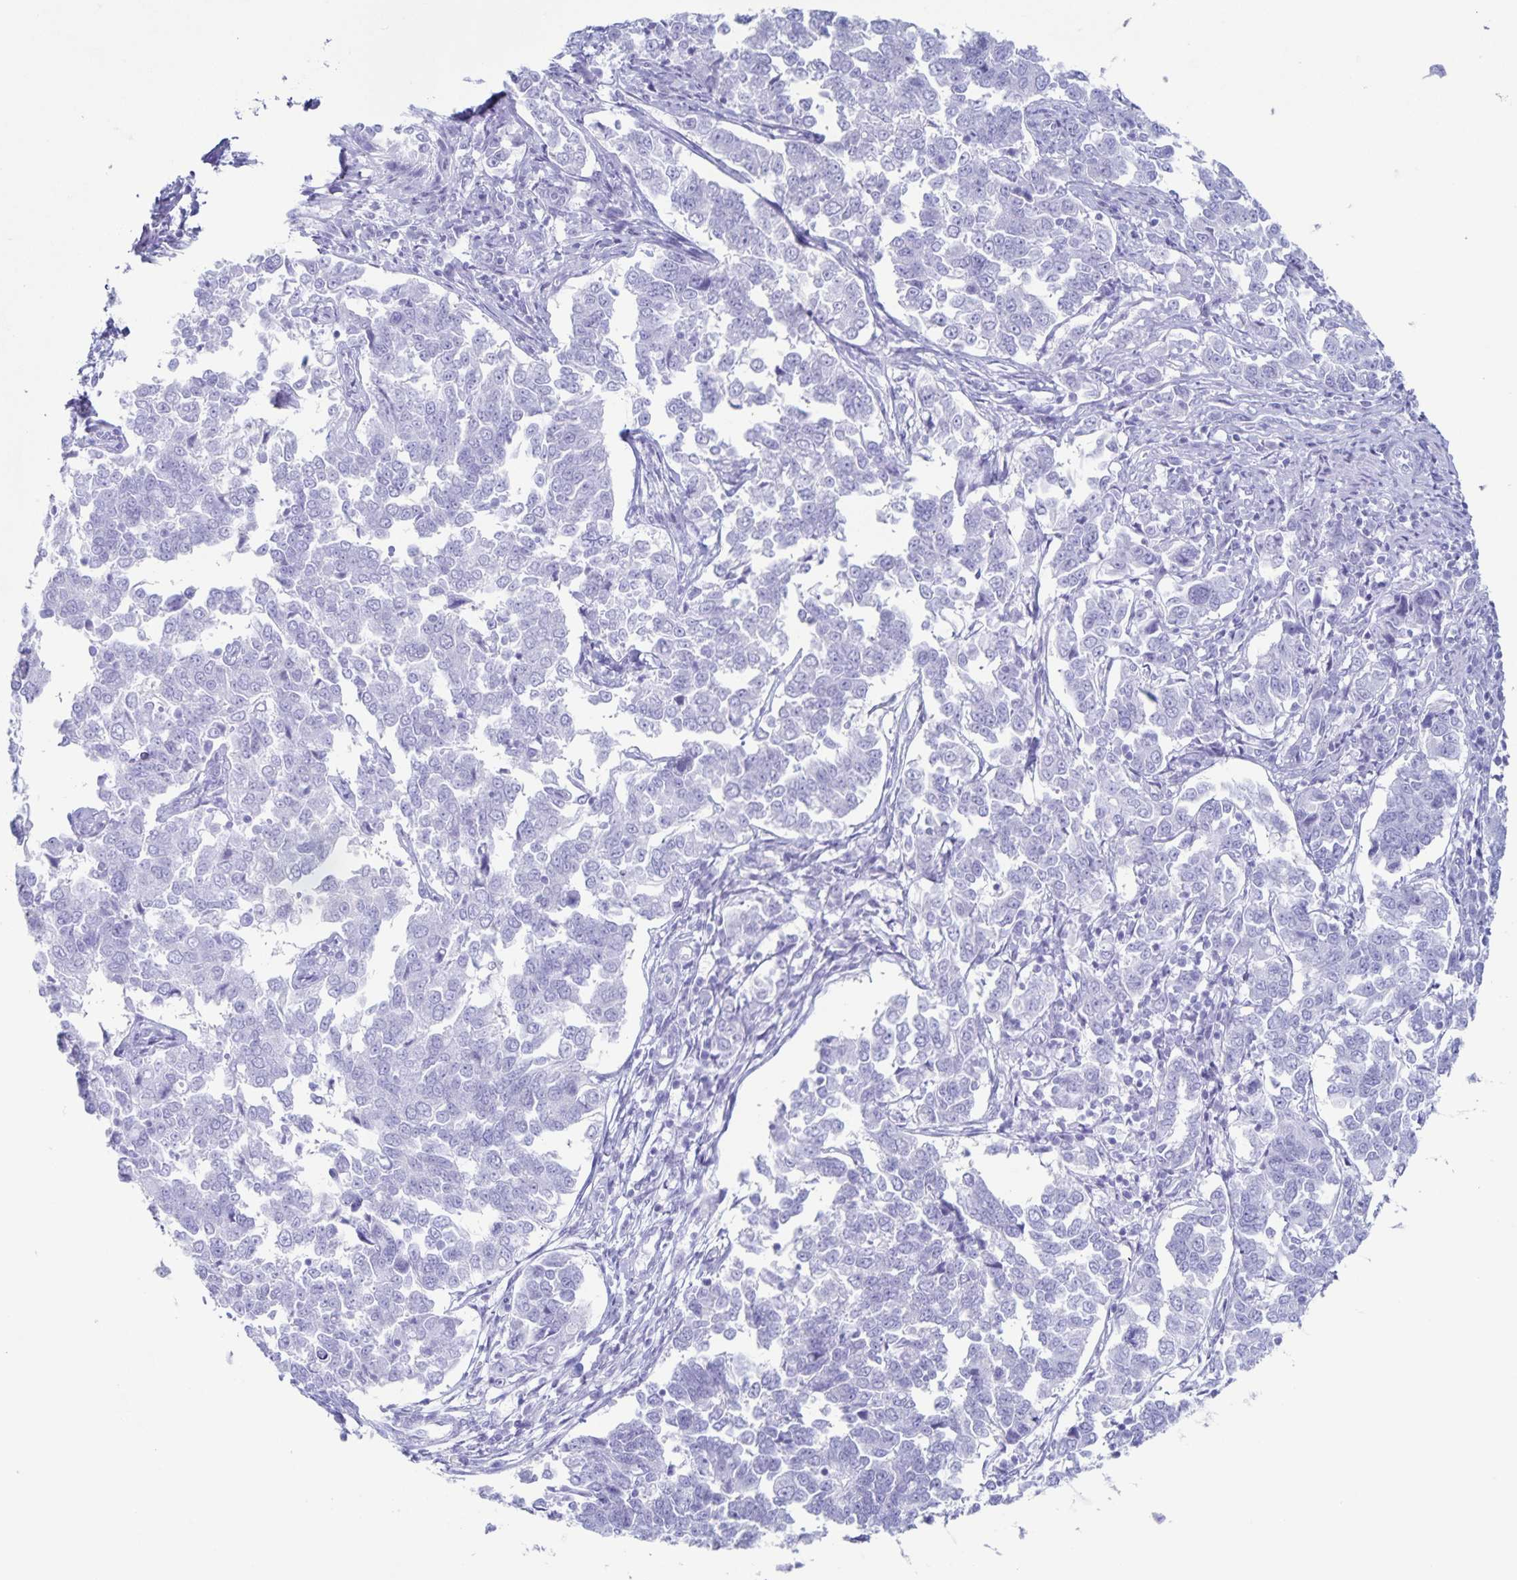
{"staining": {"intensity": "negative", "quantity": "none", "location": "none"}, "tissue": "endometrial cancer", "cell_type": "Tumor cells", "image_type": "cancer", "snomed": [{"axis": "morphology", "description": "Adenocarcinoma, NOS"}, {"axis": "topography", "description": "Endometrium"}], "caption": "IHC photomicrograph of human endometrial cancer stained for a protein (brown), which reveals no expression in tumor cells.", "gene": "C12orf56", "patient": {"sex": "female", "age": 43}}